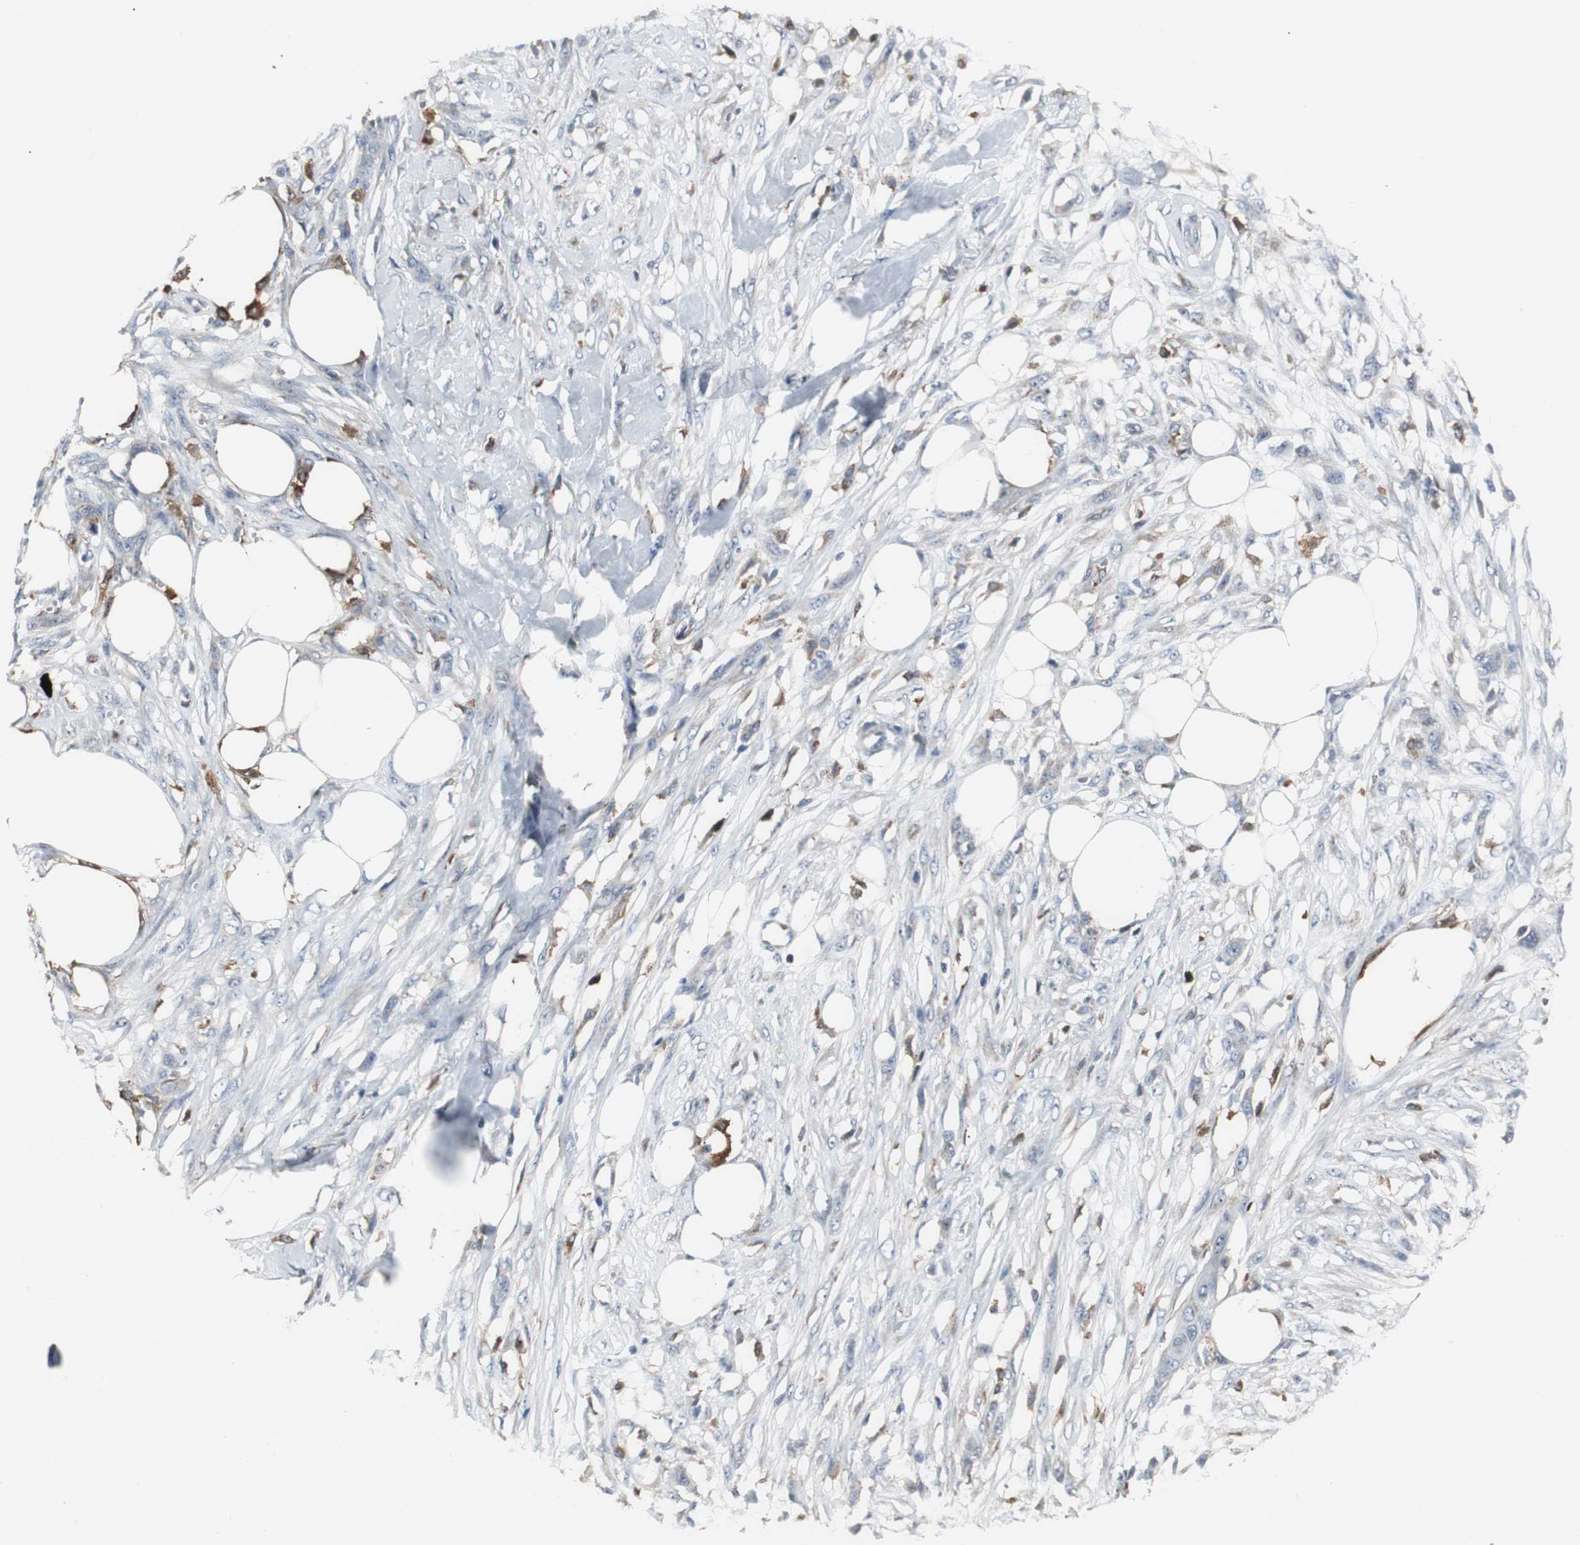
{"staining": {"intensity": "negative", "quantity": "none", "location": "none"}, "tissue": "skin cancer", "cell_type": "Tumor cells", "image_type": "cancer", "snomed": [{"axis": "morphology", "description": "Normal tissue, NOS"}, {"axis": "morphology", "description": "Squamous cell carcinoma, NOS"}, {"axis": "topography", "description": "Skin"}], "caption": "Immunohistochemical staining of skin cancer (squamous cell carcinoma) exhibits no significant staining in tumor cells.", "gene": "NCF2", "patient": {"sex": "female", "age": 59}}